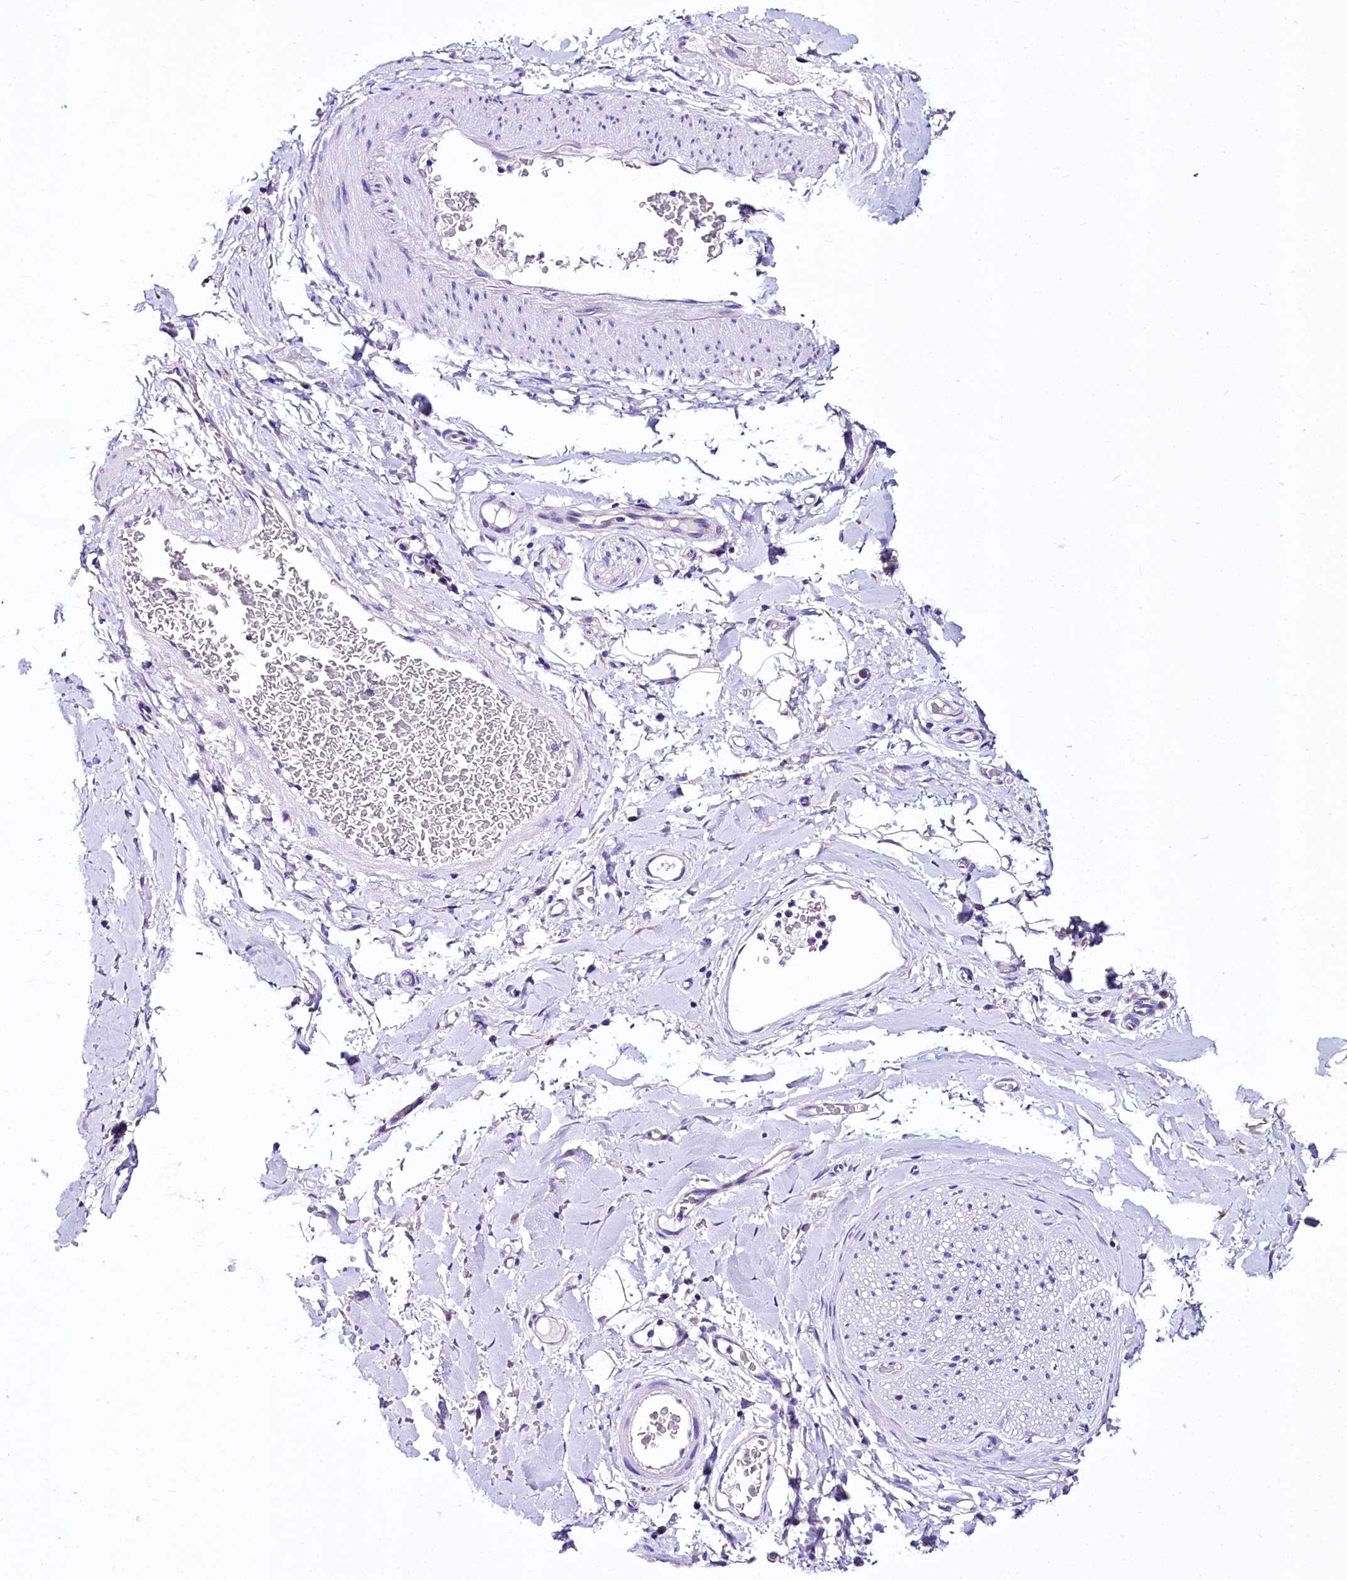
{"staining": {"intensity": "negative", "quantity": "none", "location": "none"}, "tissue": "adipose tissue", "cell_type": "Adipocytes", "image_type": "normal", "snomed": [{"axis": "morphology", "description": "Normal tissue, NOS"}, {"axis": "morphology", "description": "Adenocarcinoma, NOS"}, {"axis": "topography", "description": "Stomach, upper"}, {"axis": "topography", "description": "Peripheral nerve tissue"}], "caption": "Adipose tissue stained for a protein using IHC reveals no staining adipocytes.", "gene": "A2ML1", "patient": {"sex": "male", "age": 62}}